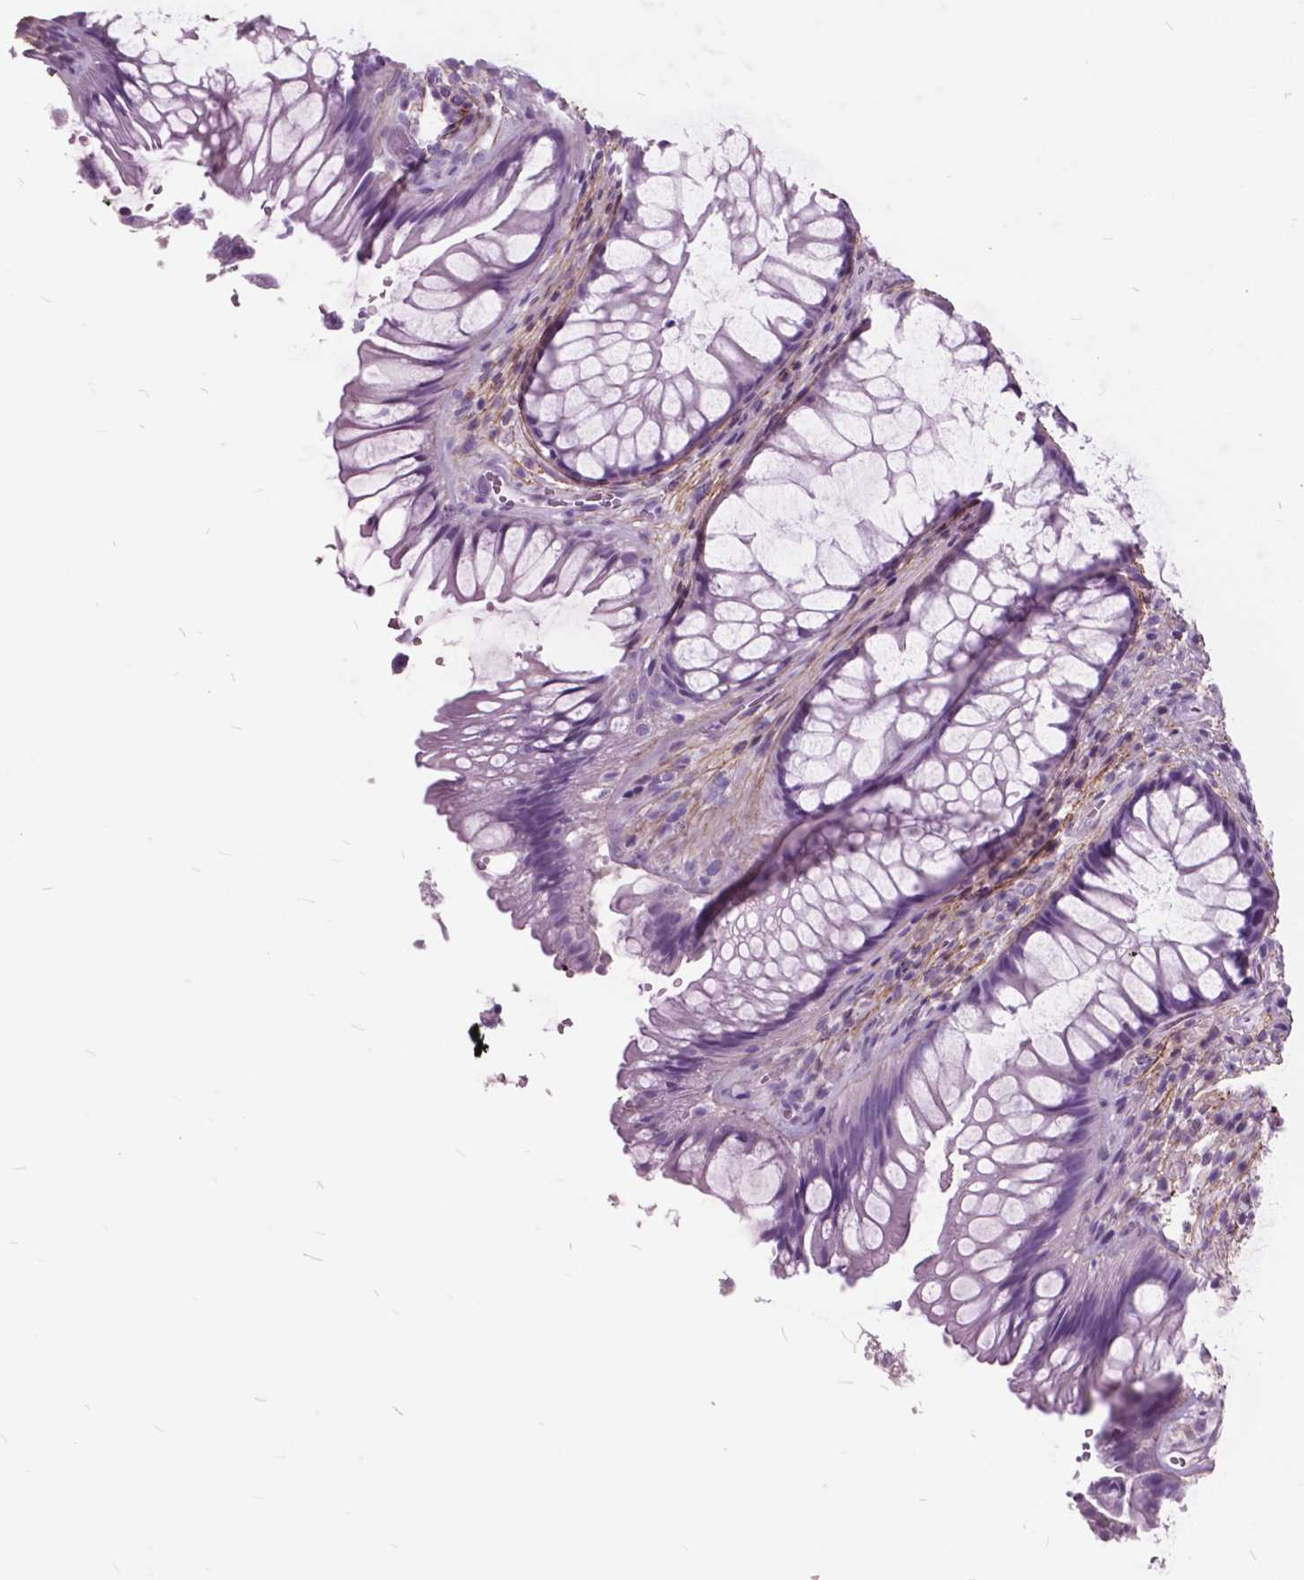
{"staining": {"intensity": "negative", "quantity": "none", "location": "none"}, "tissue": "rectum", "cell_type": "Glandular cells", "image_type": "normal", "snomed": [{"axis": "morphology", "description": "Normal tissue, NOS"}, {"axis": "topography", "description": "Rectum"}], "caption": "Immunohistochemistry (IHC) histopathology image of normal rectum: human rectum stained with DAB (3,3'-diaminobenzidine) exhibits no significant protein staining in glandular cells.", "gene": "GDF9", "patient": {"sex": "male", "age": 53}}